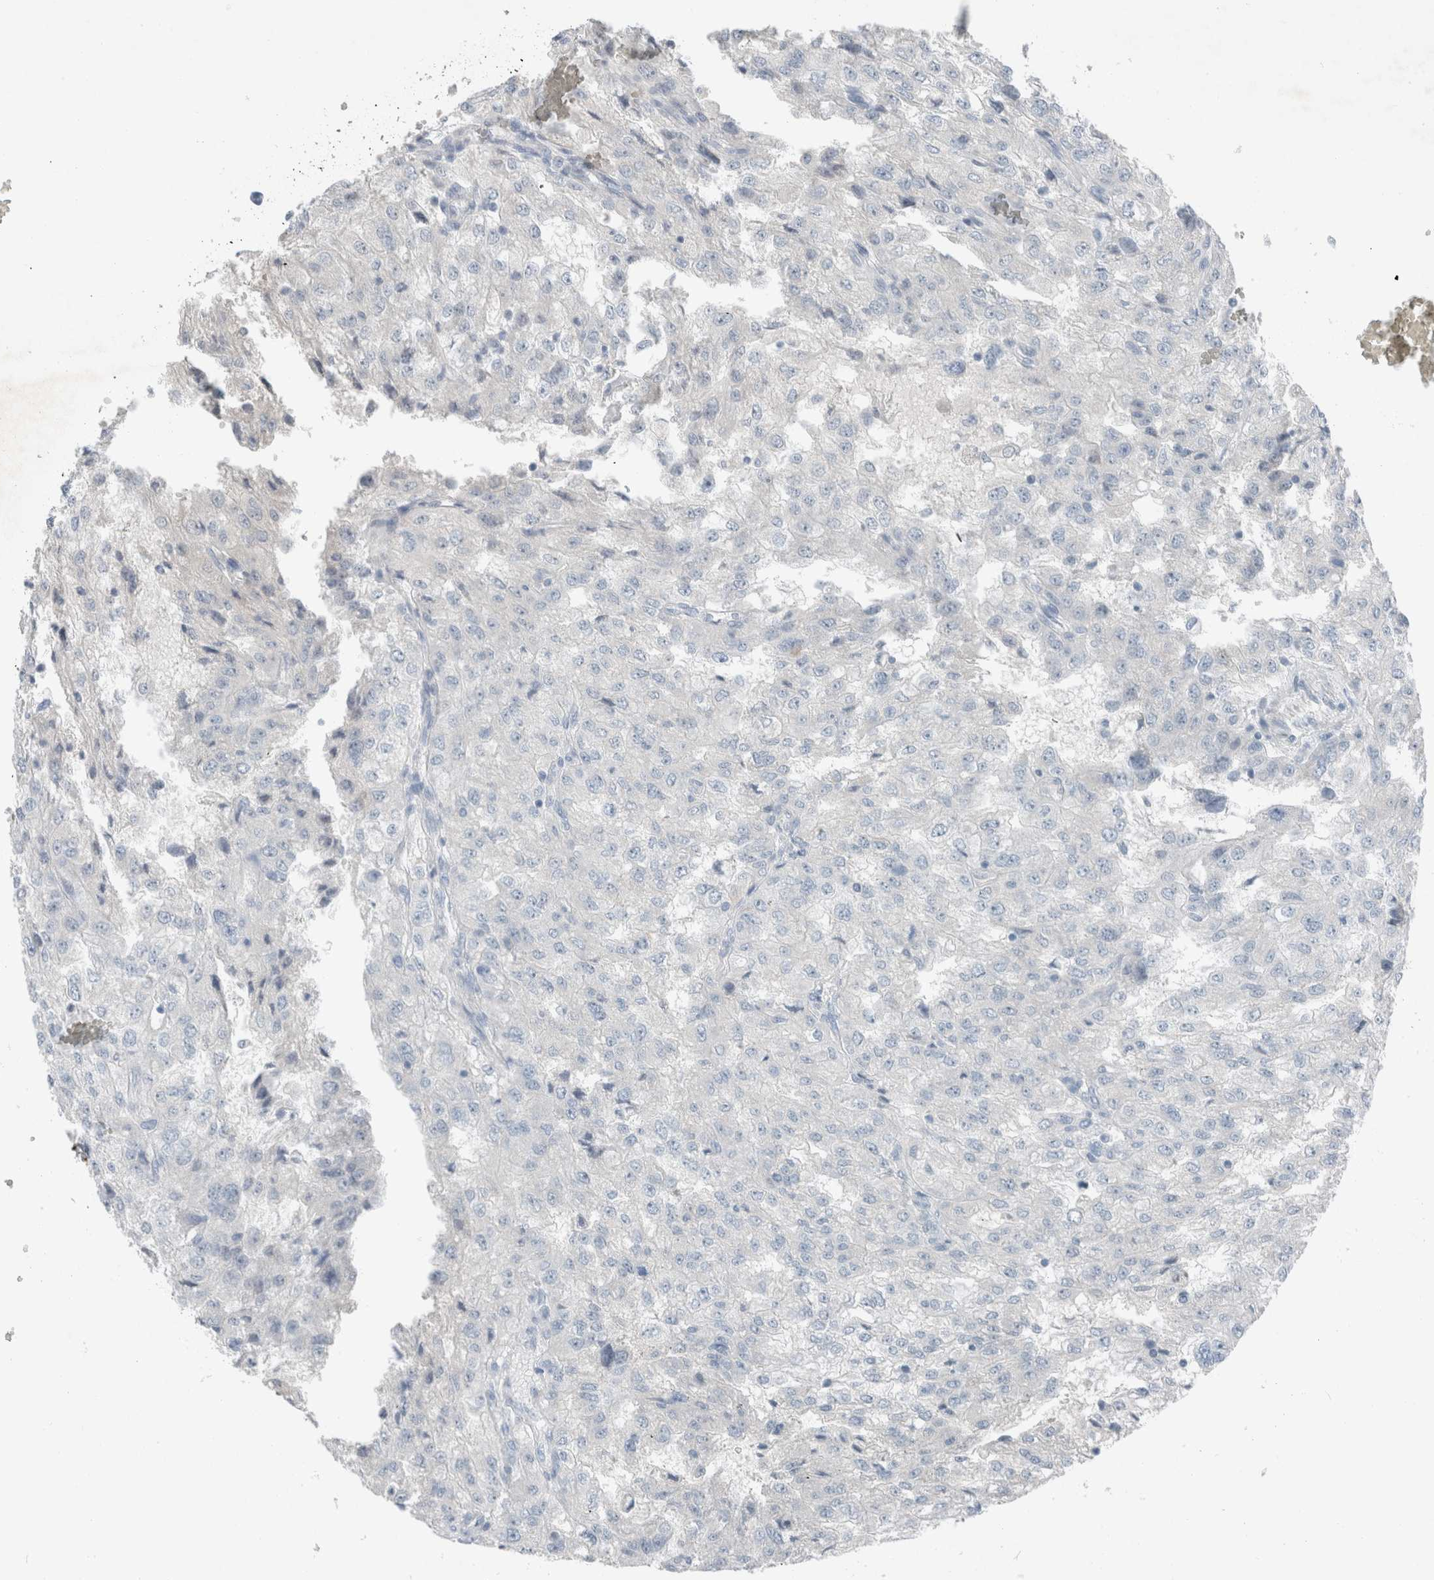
{"staining": {"intensity": "negative", "quantity": "none", "location": "none"}, "tissue": "renal cancer", "cell_type": "Tumor cells", "image_type": "cancer", "snomed": [{"axis": "morphology", "description": "Adenocarcinoma, NOS"}, {"axis": "topography", "description": "Kidney"}], "caption": "Tumor cells show no significant protein staining in renal cancer (adenocarcinoma).", "gene": "DUOX1", "patient": {"sex": "female", "age": 54}}